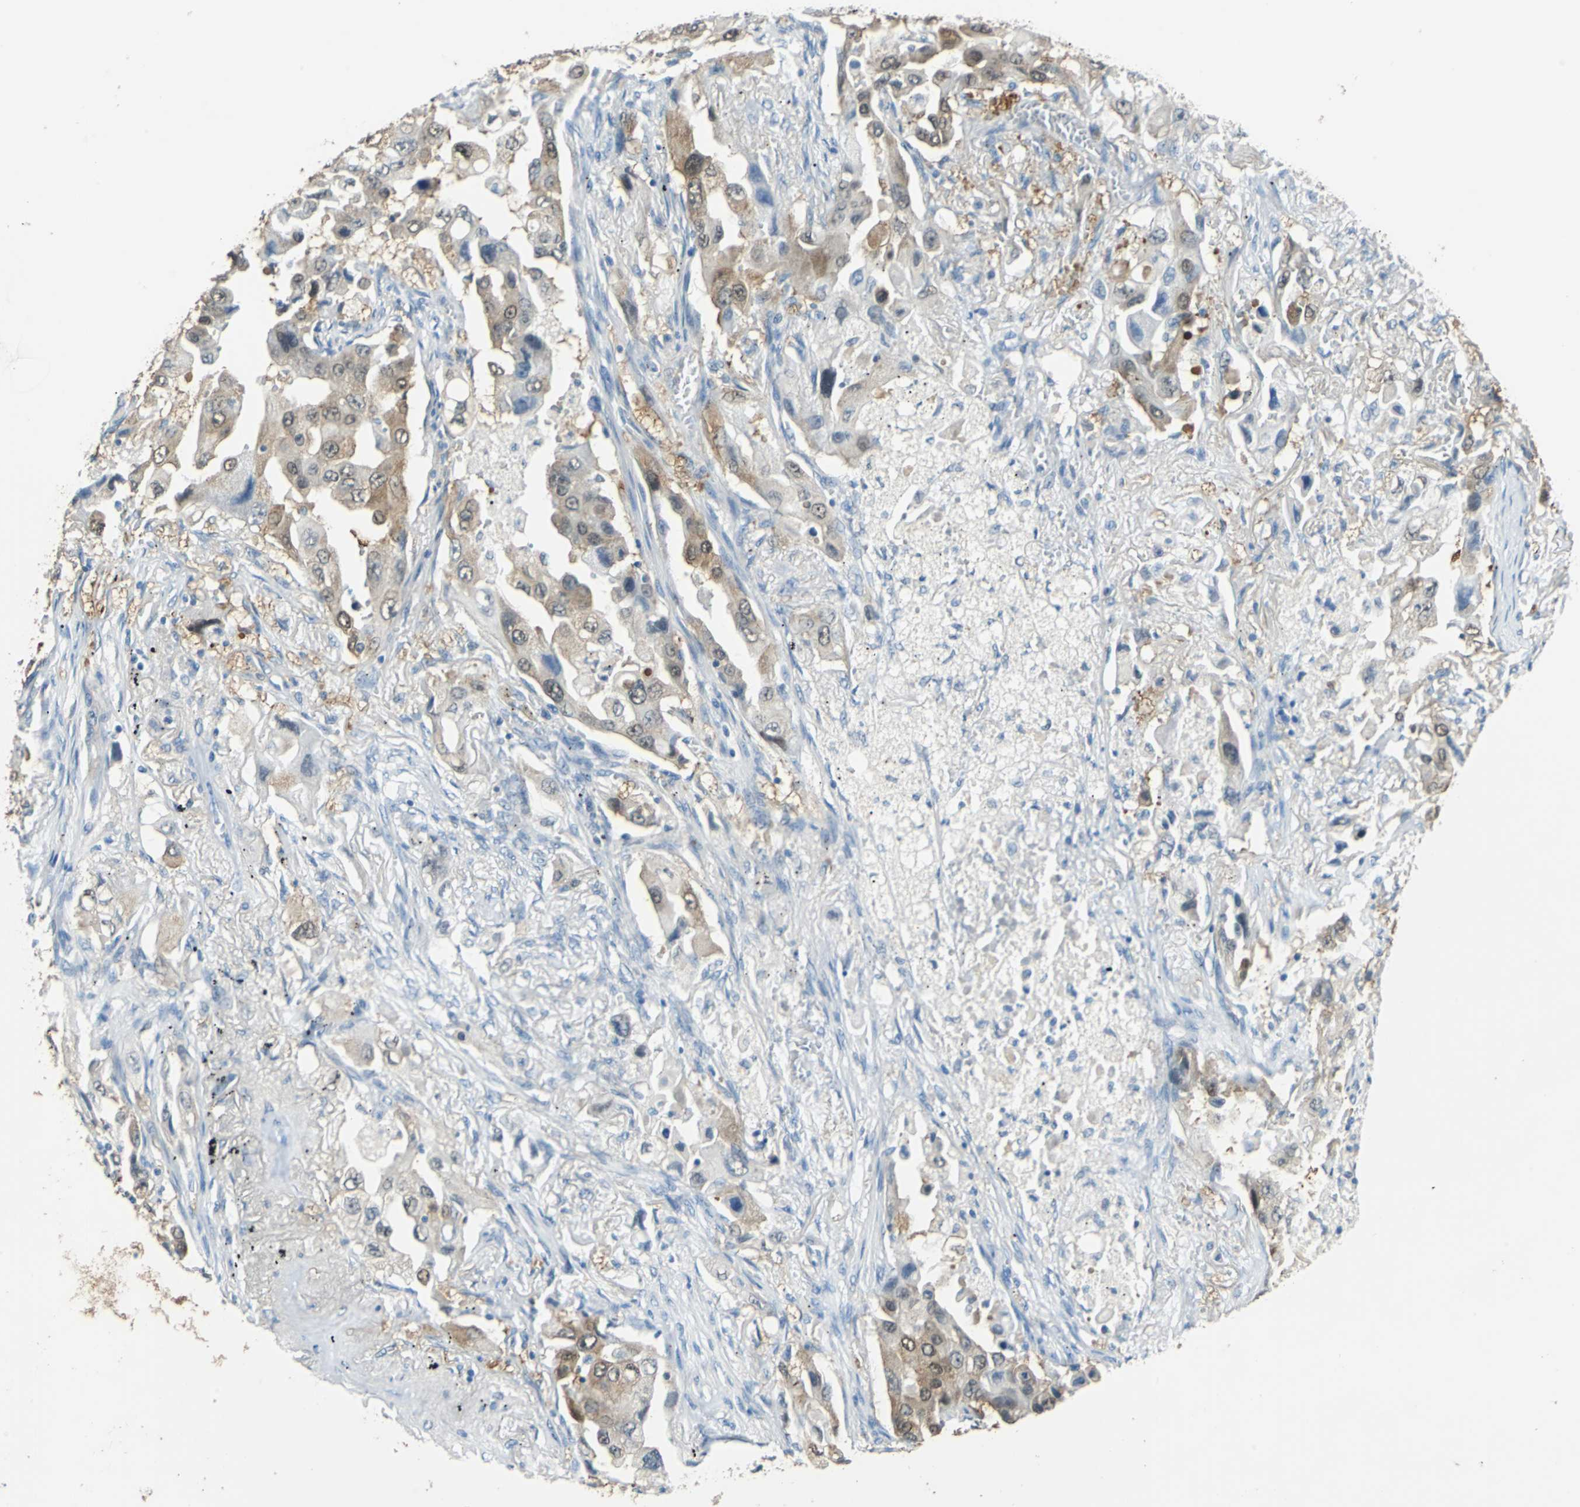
{"staining": {"intensity": "moderate", "quantity": ">75%", "location": "cytoplasmic/membranous"}, "tissue": "lung cancer", "cell_type": "Tumor cells", "image_type": "cancer", "snomed": [{"axis": "morphology", "description": "Adenocarcinoma, NOS"}, {"axis": "topography", "description": "Lung"}], "caption": "Adenocarcinoma (lung) stained with a protein marker demonstrates moderate staining in tumor cells.", "gene": "FKBP4", "patient": {"sex": "female", "age": 65}}